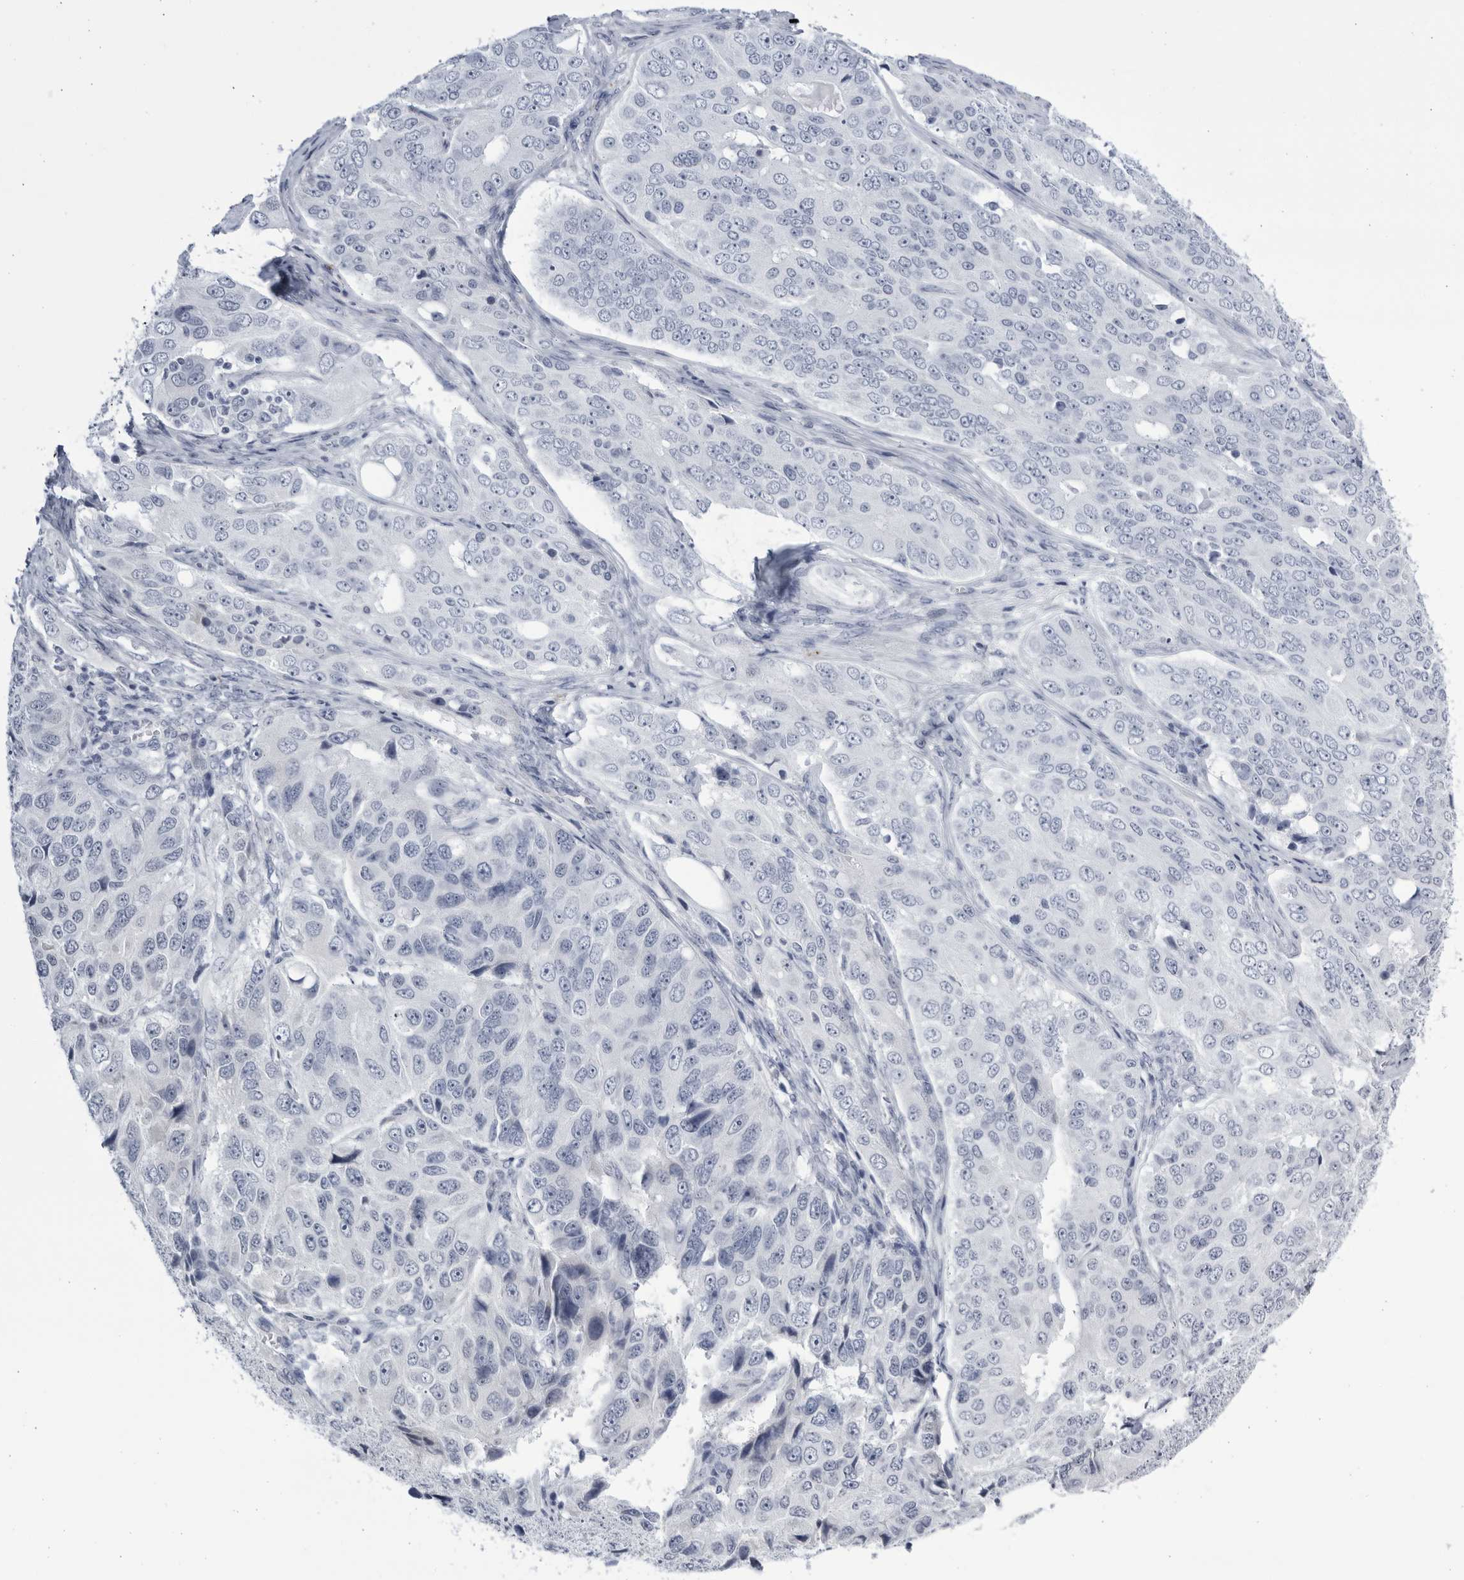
{"staining": {"intensity": "negative", "quantity": "none", "location": "none"}, "tissue": "ovarian cancer", "cell_type": "Tumor cells", "image_type": "cancer", "snomed": [{"axis": "morphology", "description": "Carcinoma, endometroid"}, {"axis": "topography", "description": "Ovary"}], "caption": "An IHC image of ovarian cancer (endometroid carcinoma) is shown. There is no staining in tumor cells of ovarian cancer (endometroid carcinoma).", "gene": "CCDC181", "patient": {"sex": "female", "age": 51}}